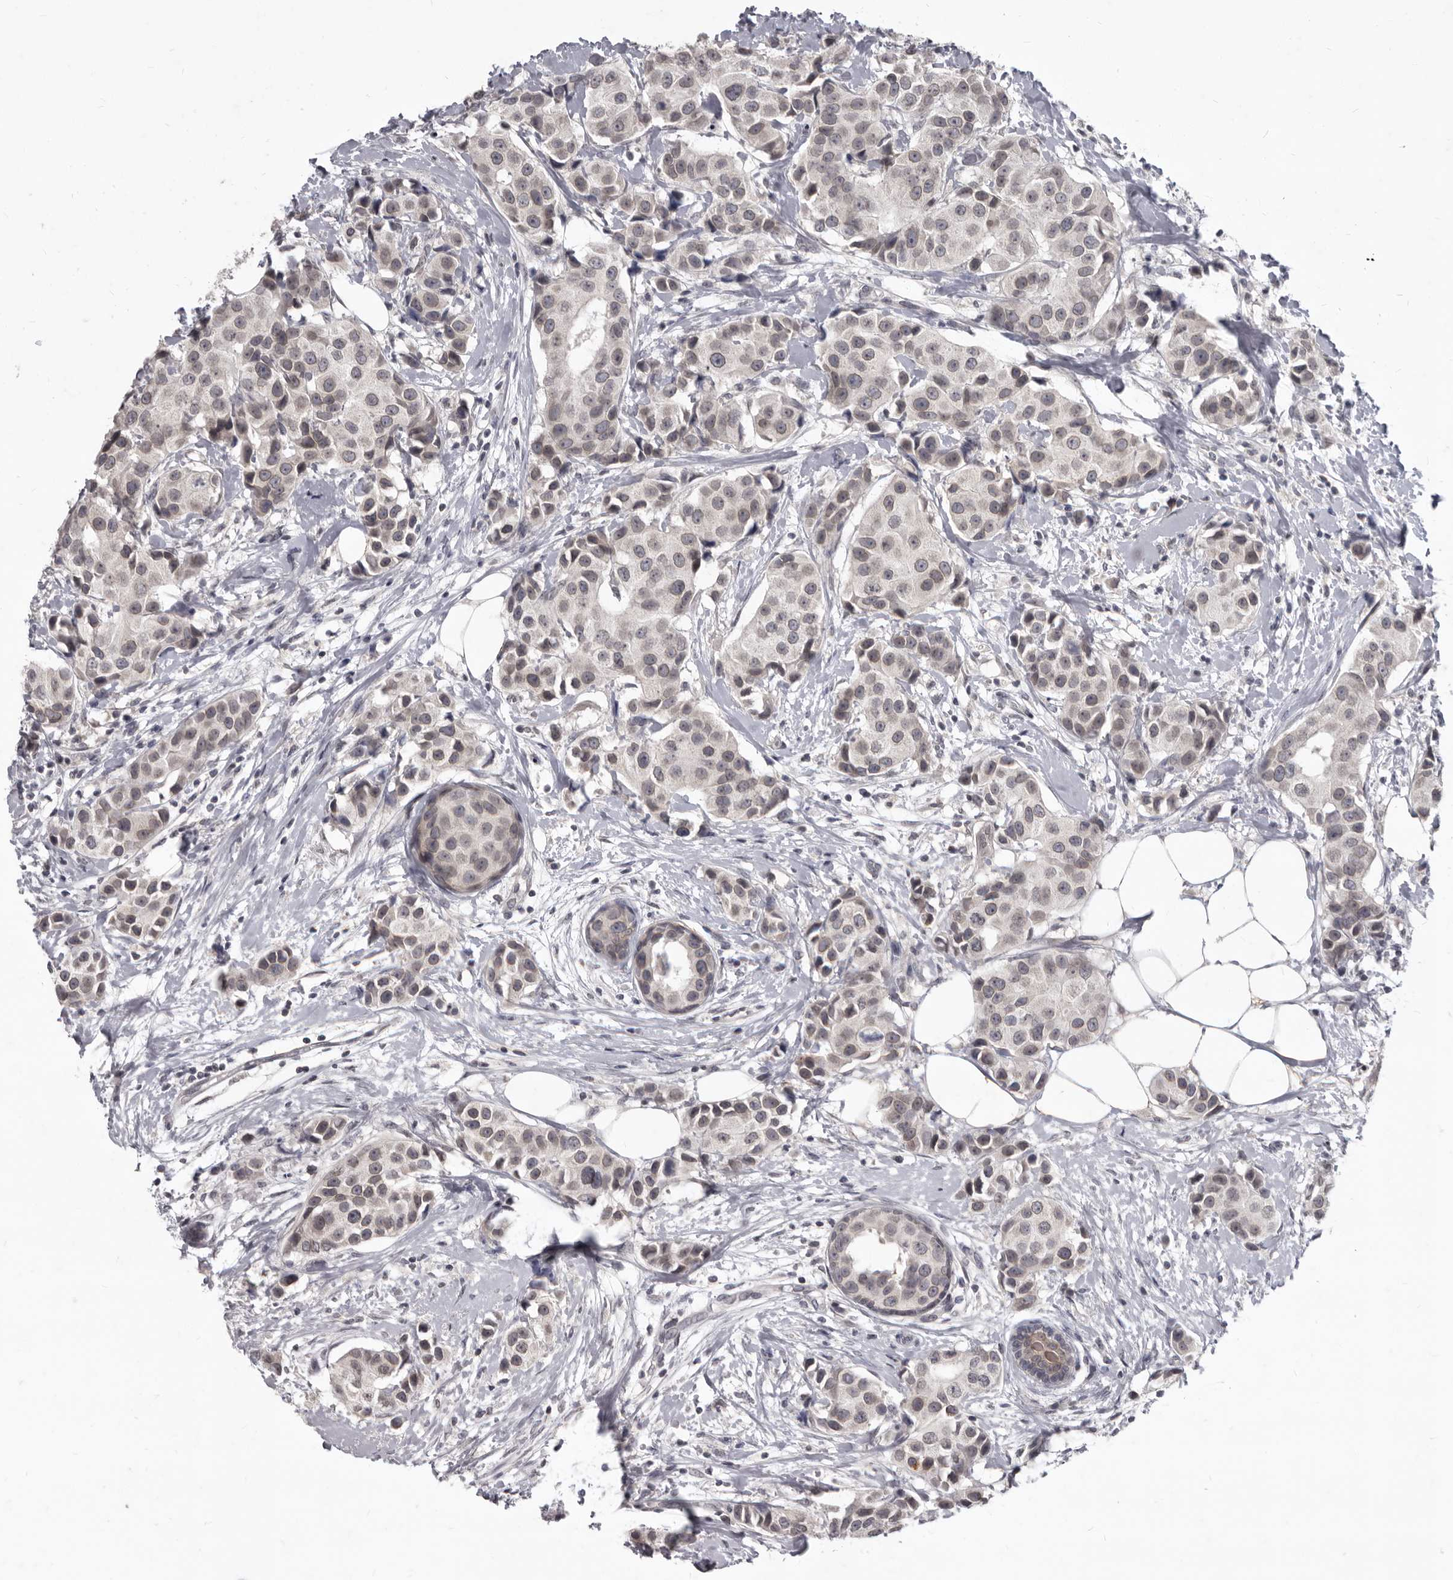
{"staining": {"intensity": "weak", "quantity": "25%-75%", "location": "nuclear"}, "tissue": "breast cancer", "cell_type": "Tumor cells", "image_type": "cancer", "snomed": [{"axis": "morphology", "description": "Normal tissue, NOS"}, {"axis": "morphology", "description": "Duct carcinoma"}, {"axis": "topography", "description": "Breast"}], "caption": "Breast cancer (intraductal carcinoma) stained for a protein exhibits weak nuclear positivity in tumor cells.", "gene": "SULT1E1", "patient": {"sex": "female", "age": 39}}